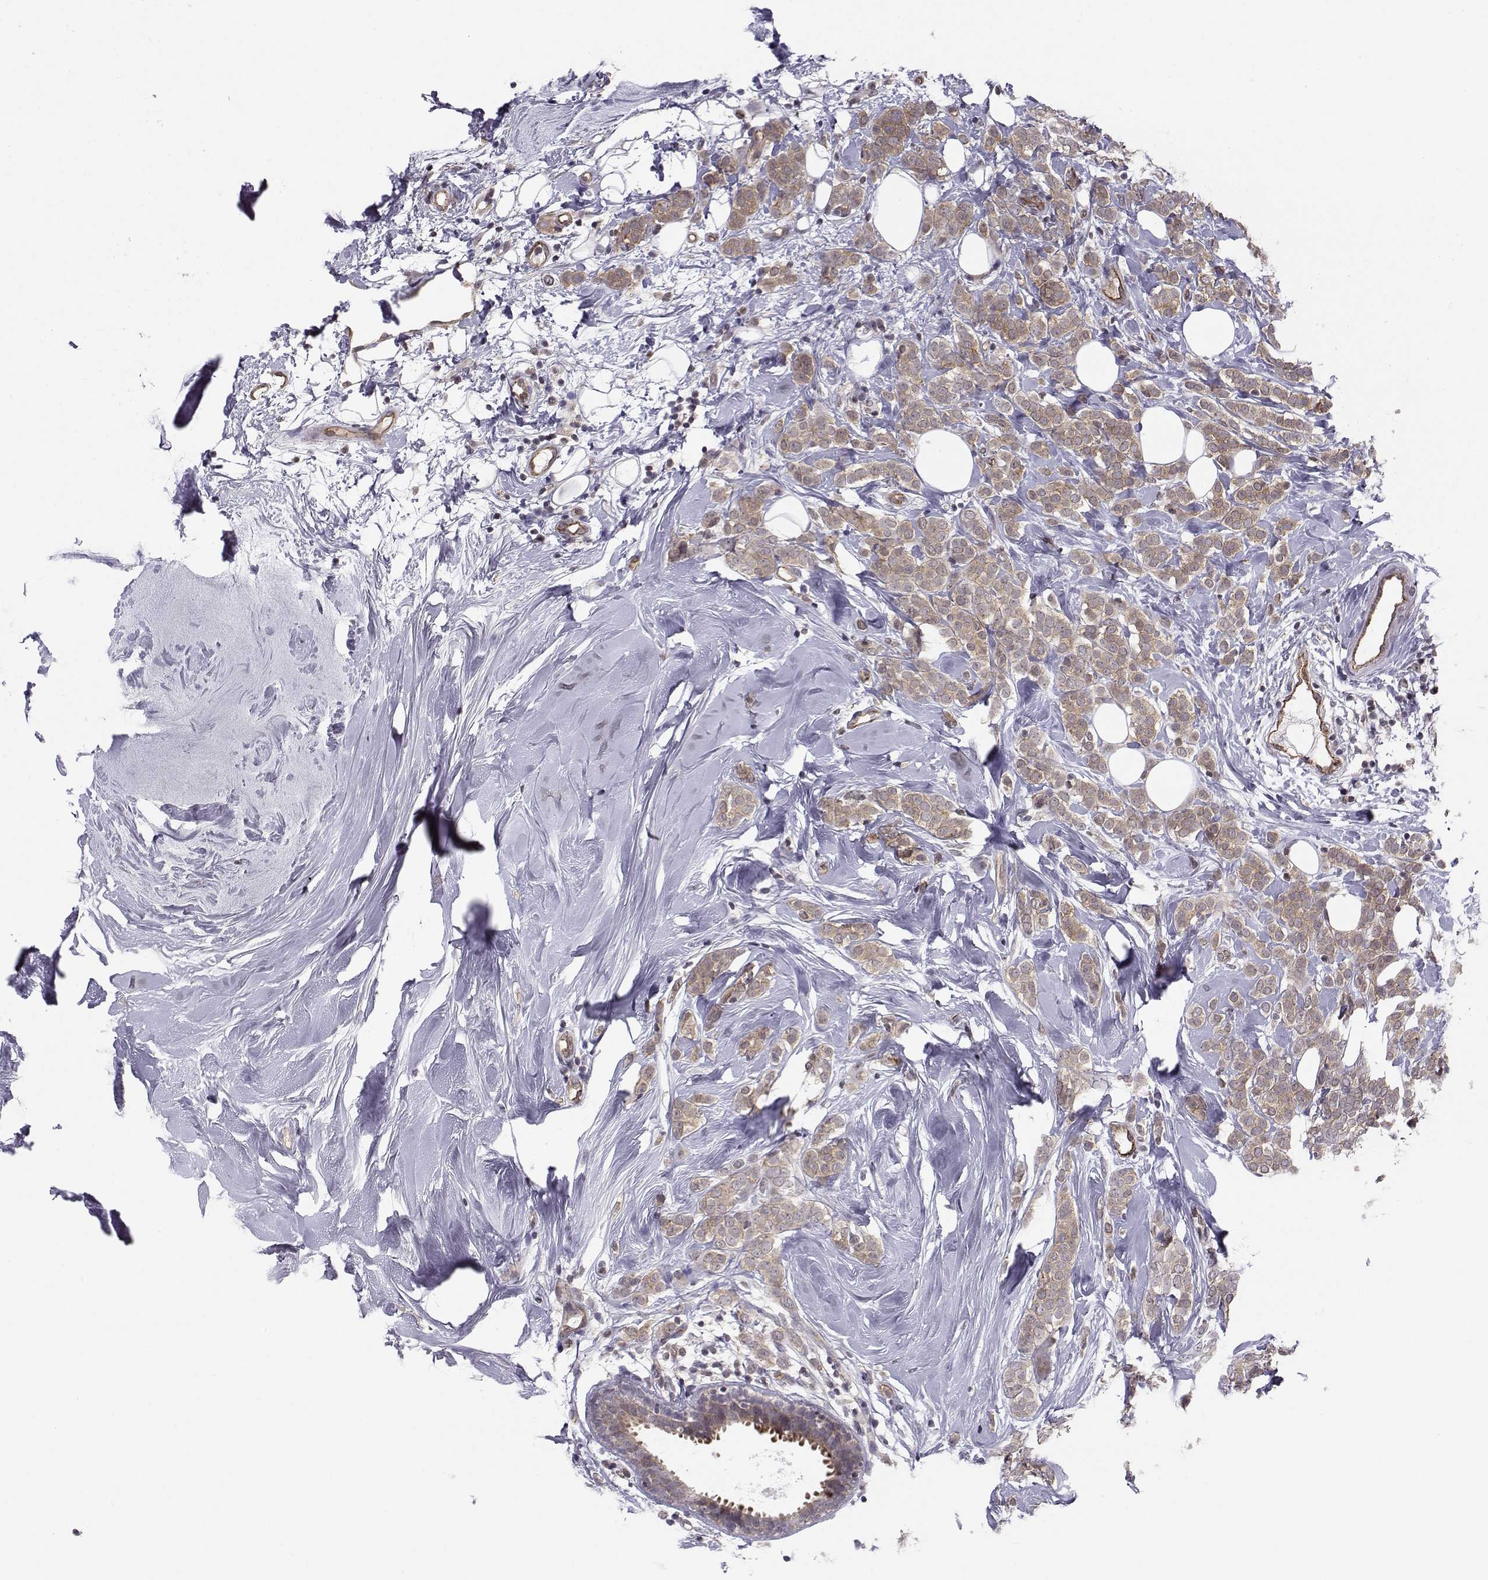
{"staining": {"intensity": "moderate", "quantity": ">75%", "location": "cytoplasmic/membranous"}, "tissue": "breast cancer", "cell_type": "Tumor cells", "image_type": "cancer", "snomed": [{"axis": "morphology", "description": "Lobular carcinoma"}, {"axis": "topography", "description": "Breast"}], "caption": "IHC (DAB) staining of human breast cancer displays moderate cytoplasmic/membranous protein staining in about >75% of tumor cells. Using DAB (3,3'-diaminobenzidine) (brown) and hematoxylin (blue) stains, captured at high magnification using brightfield microscopy.", "gene": "KIF13B", "patient": {"sex": "female", "age": 49}}